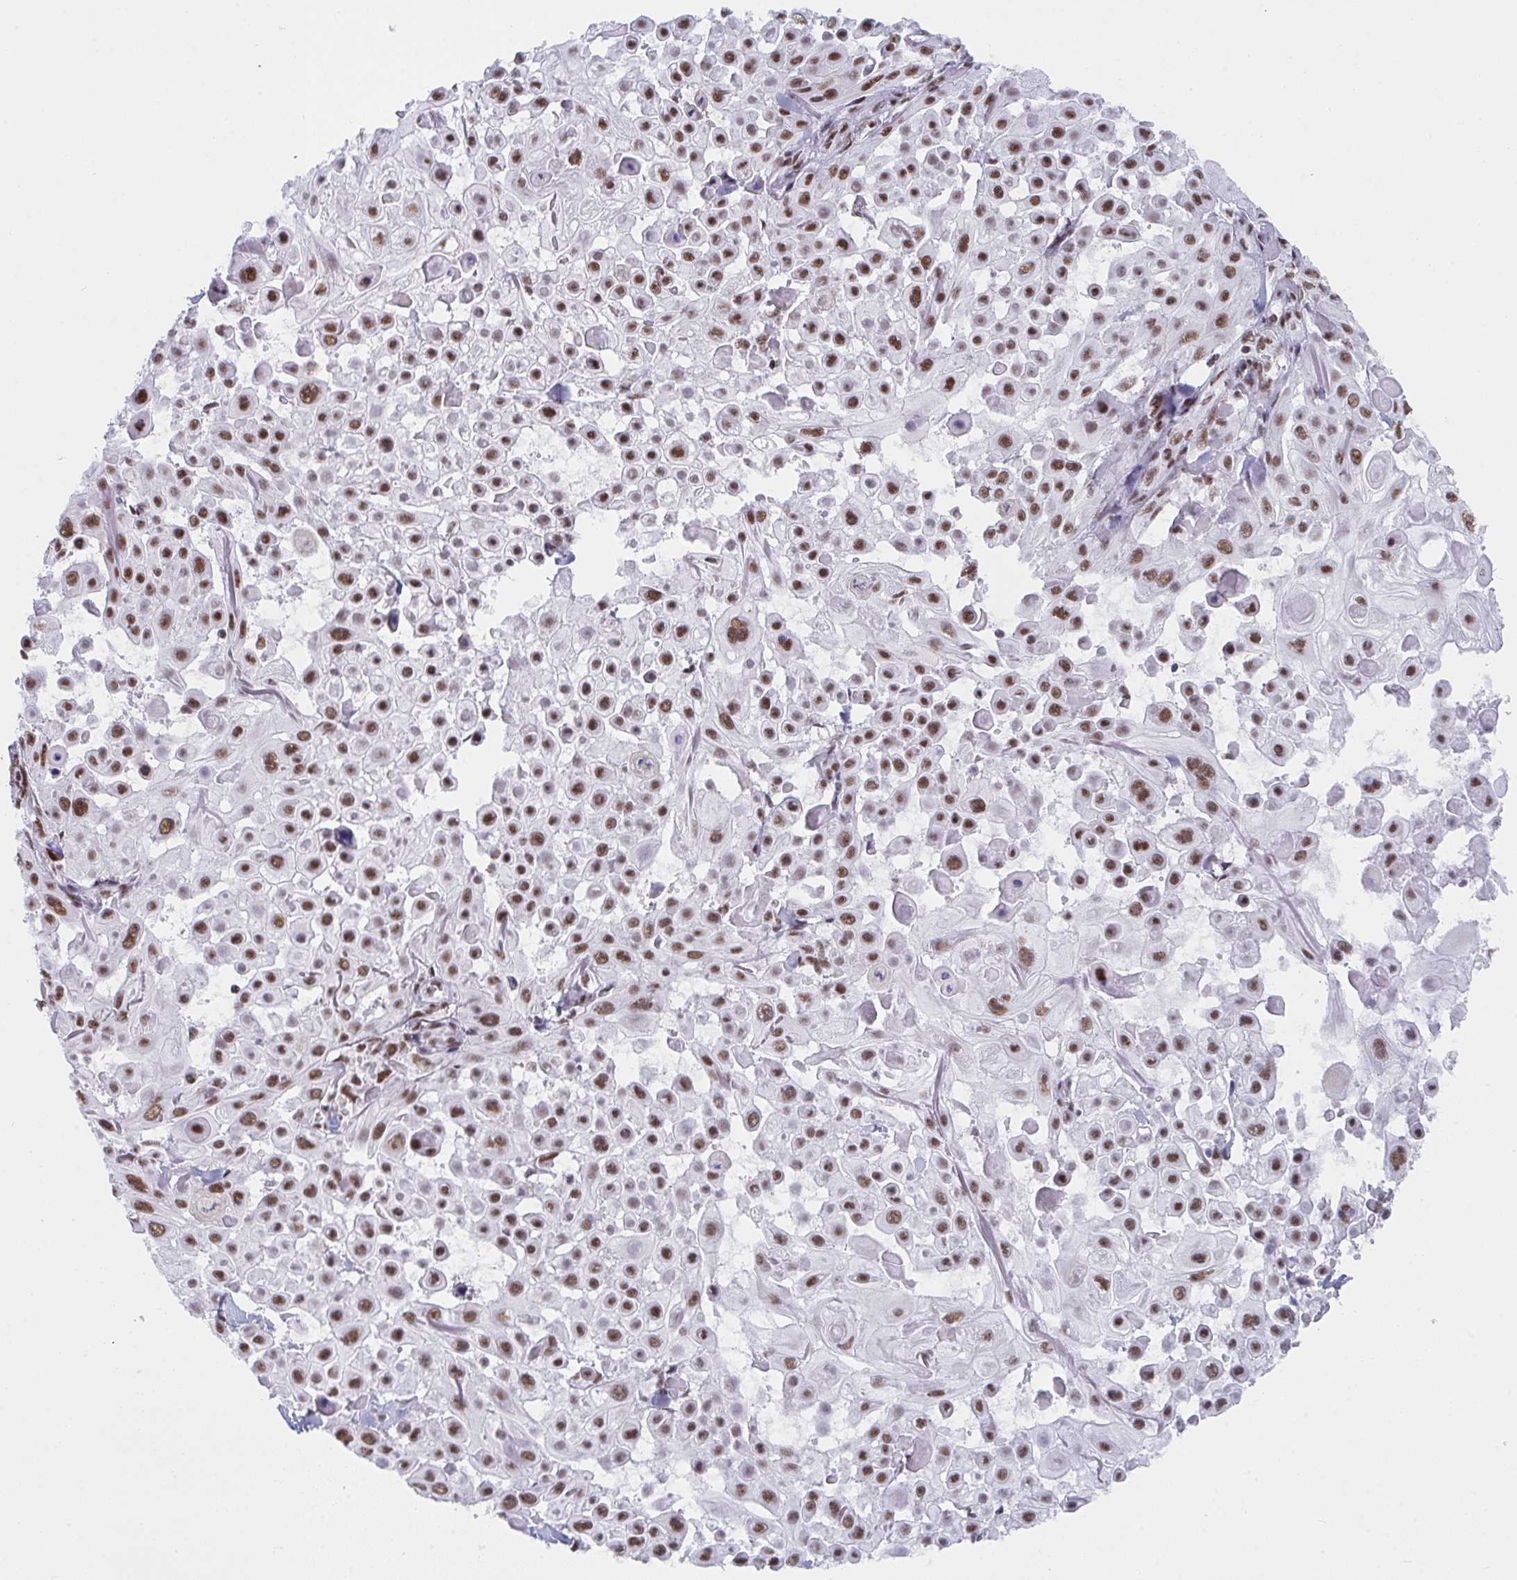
{"staining": {"intensity": "moderate", "quantity": ">75%", "location": "nuclear"}, "tissue": "skin cancer", "cell_type": "Tumor cells", "image_type": "cancer", "snomed": [{"axis": "morphology", "description": "Squamous cell carcinoma, NOS"}, {"axis": "topography", "description": "Skin"}], "caption": "Protein expression analysis of human squamous cell carcinoma (skin) reveals moderate nuclear positivity in about >75% of tumor cells.", "gene": "SNRNP70", "patient": {"sex": "male", "age": 91}}